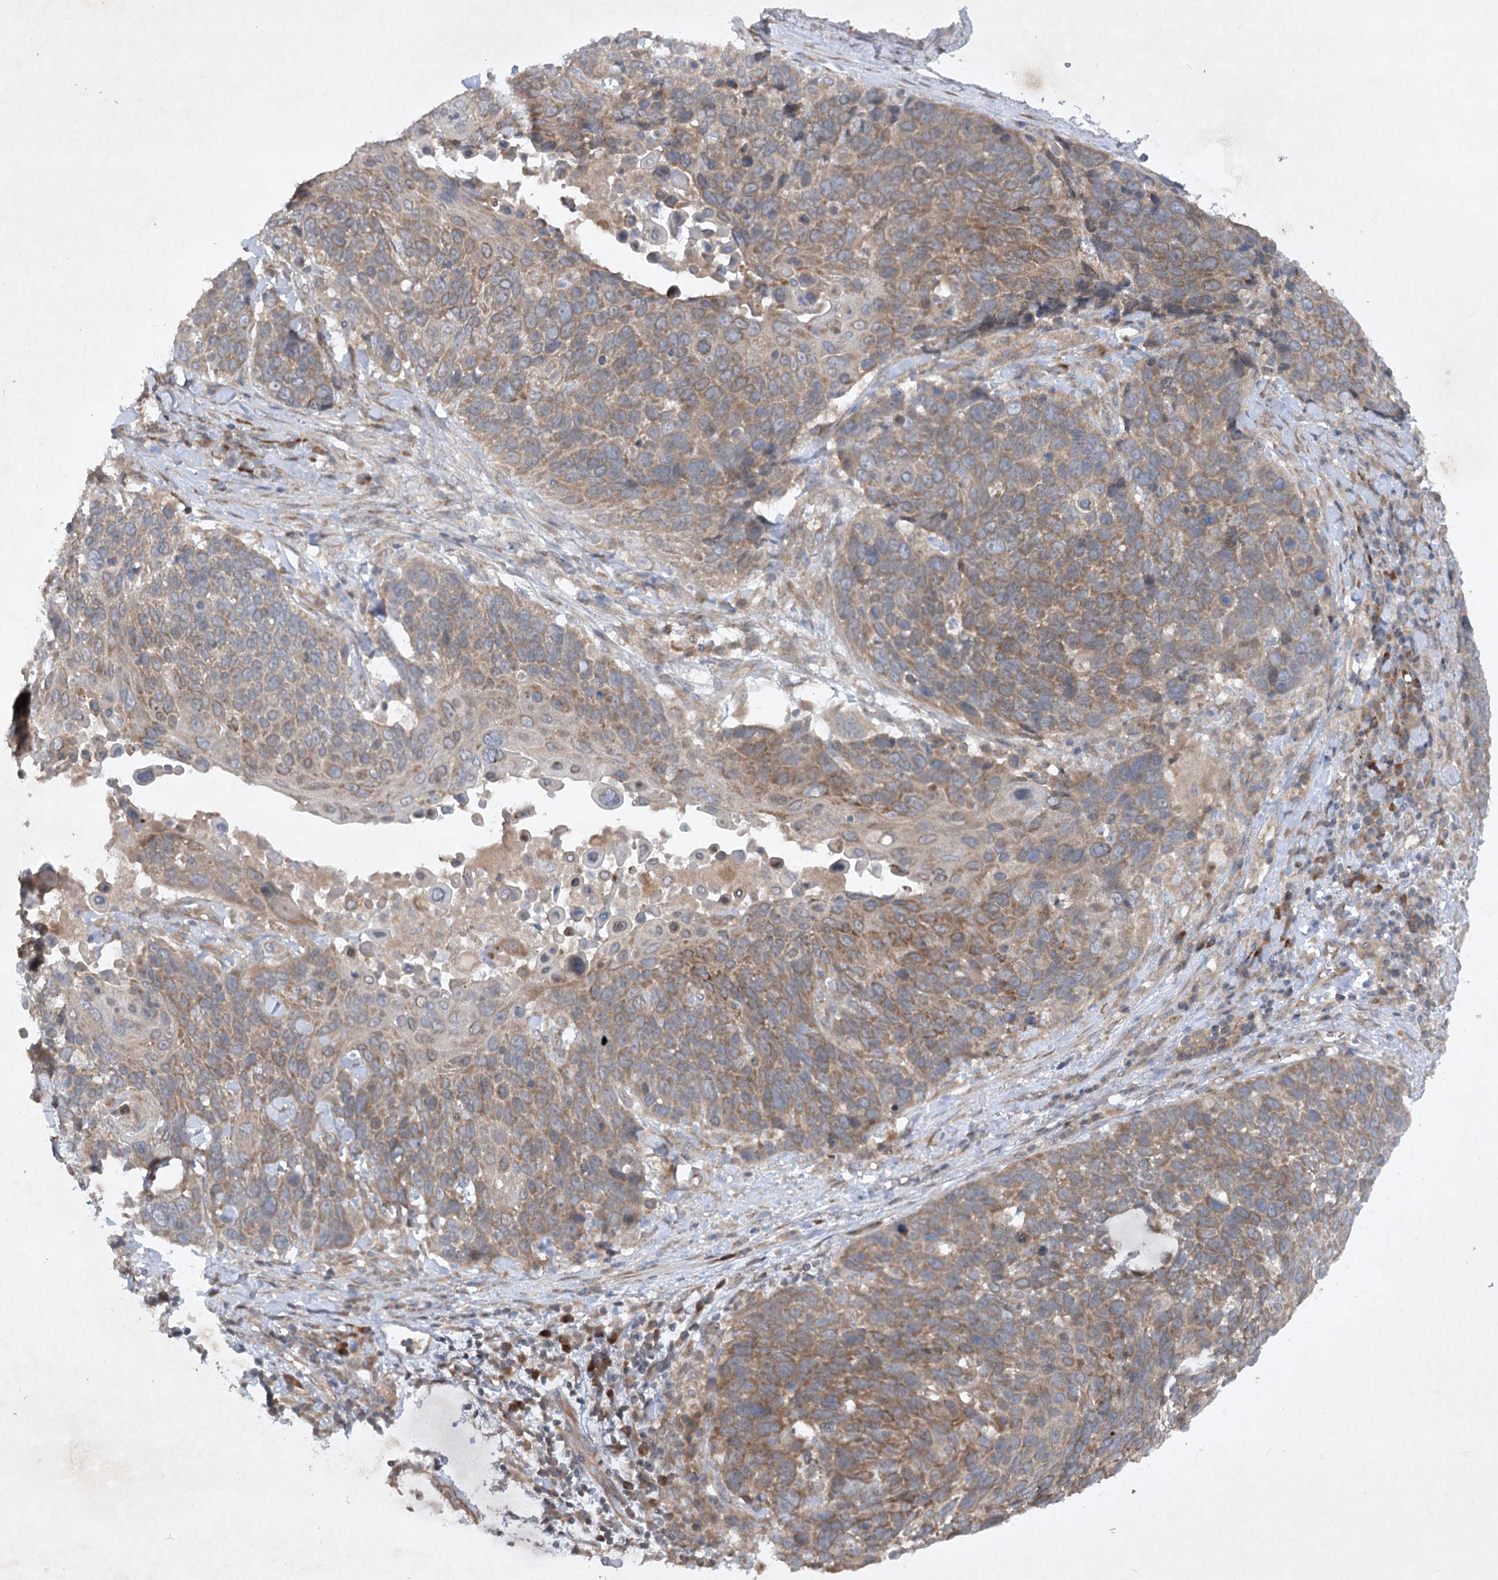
{"staining": {"intensity": "moderate", "quantity": "25%-75%", "location": "cytoplasmic/membranous"}, "tissue": "lung cancer", "cell_type": "Tumor cells", "image_type": "cancer", "snomed": [{"axis": "morphology", "description": "Squamous cell carcinoma, NOS"}, {"axis": "topography", "description": "Lung"}], "caption": "There is medium levels of moderate cytoplasmic/membranous expression in tumor cells of lung squamous cell carcinoma, as demonstrated by immunohistochemical staining (brown color).", "gene": "TRAF3IP1", "patient": {"sex": "male", "age": 66}}